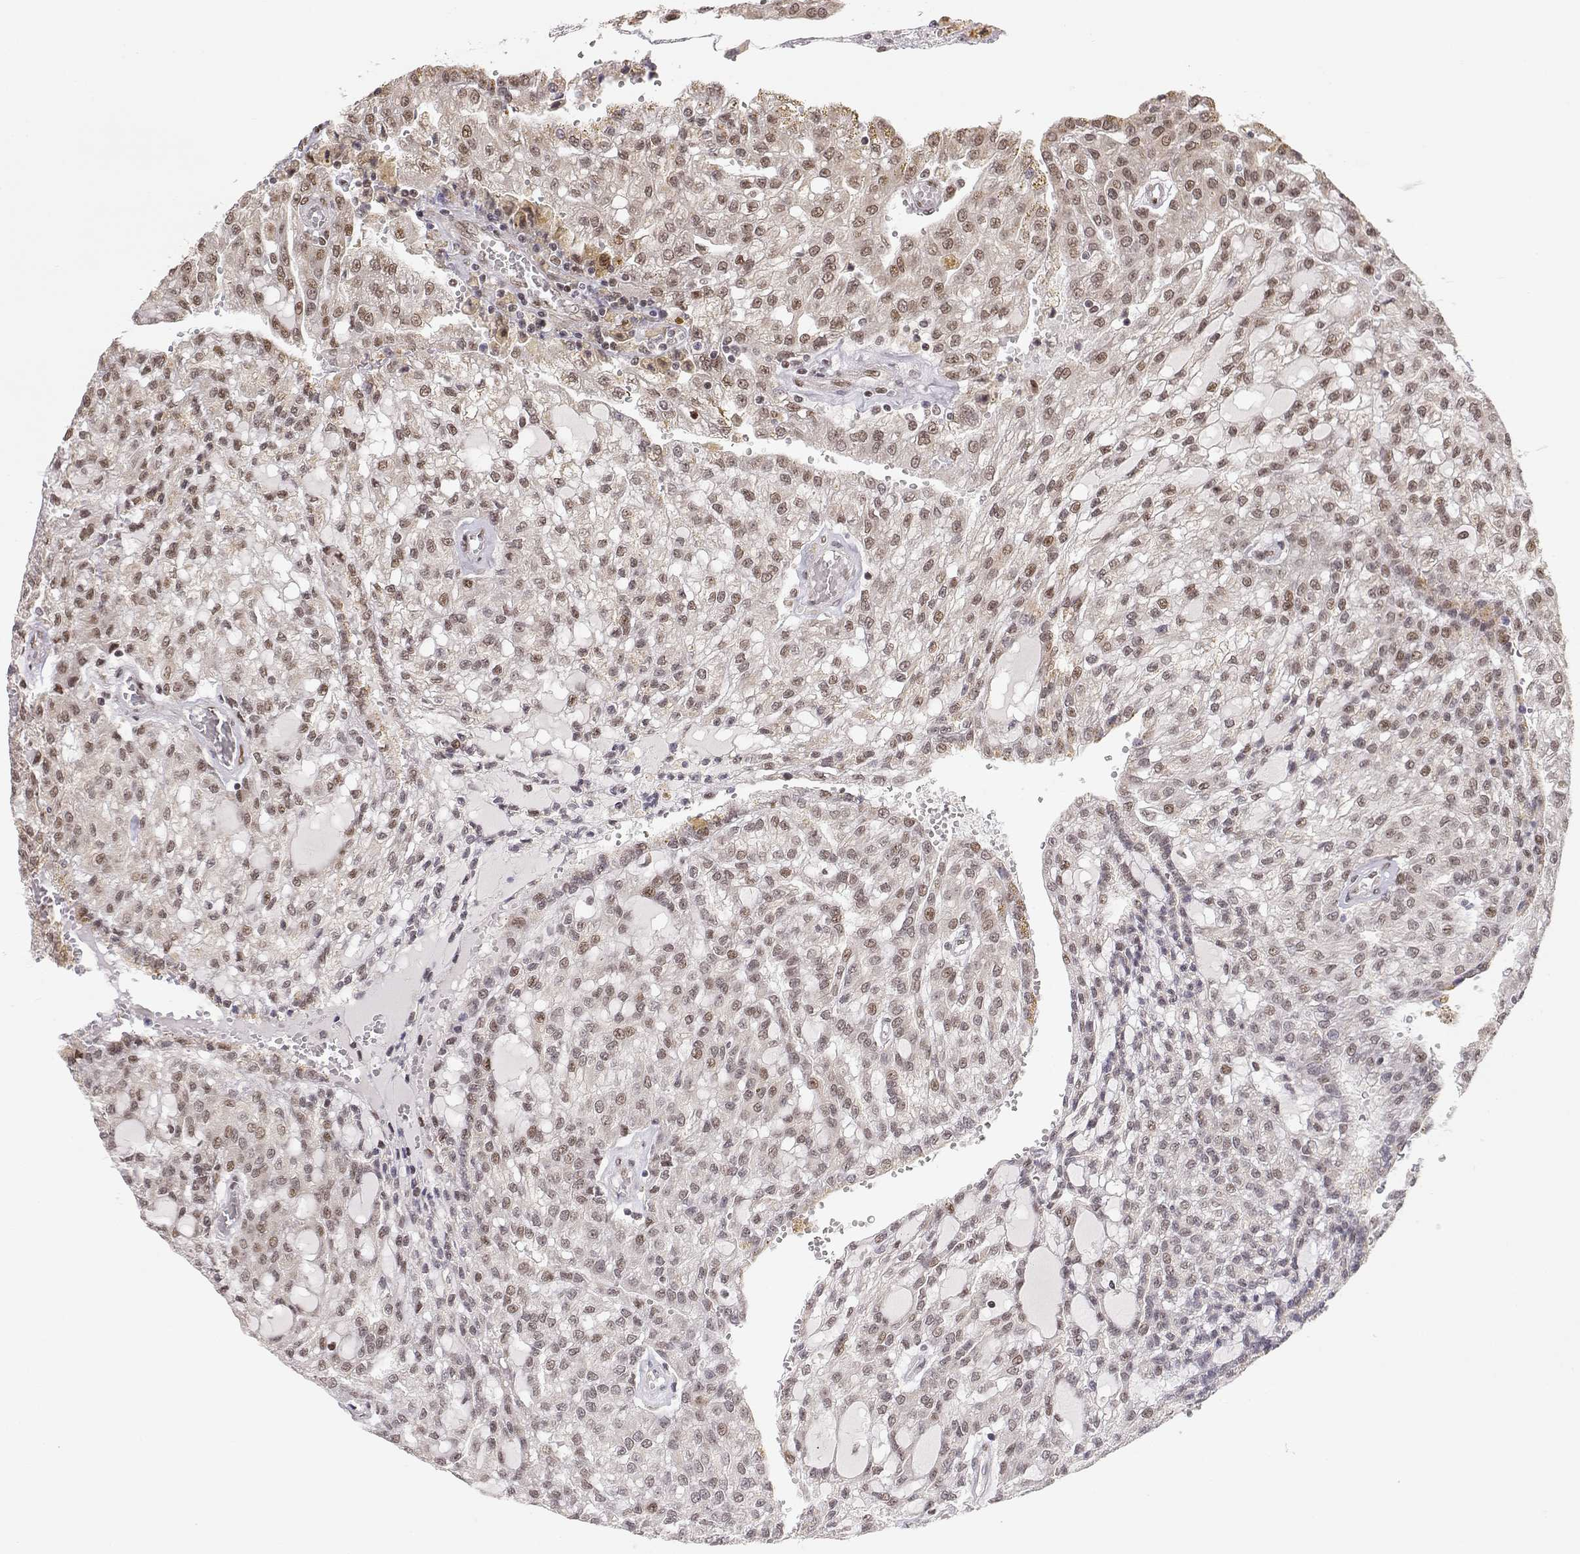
{"staining": {"intensity": "moderate", "quantity": "<25%", "location": "nuclear"}, "tissue": "renal cancer", "cell_type": "Tumor cells", "image_type": "cancer", "snomed": [{"axis": "morphology", "description": "Adenocarcinoma, NOS"}, {"axis": "topography", "description": "Kidney"}], "caption": "Protein analysis of renal cancer tissue exhibits moderate nuclear positivity in about <25% of tumor cells.", "gene": "BRCA1", "patient": {"sex": "male", "age": 63}}